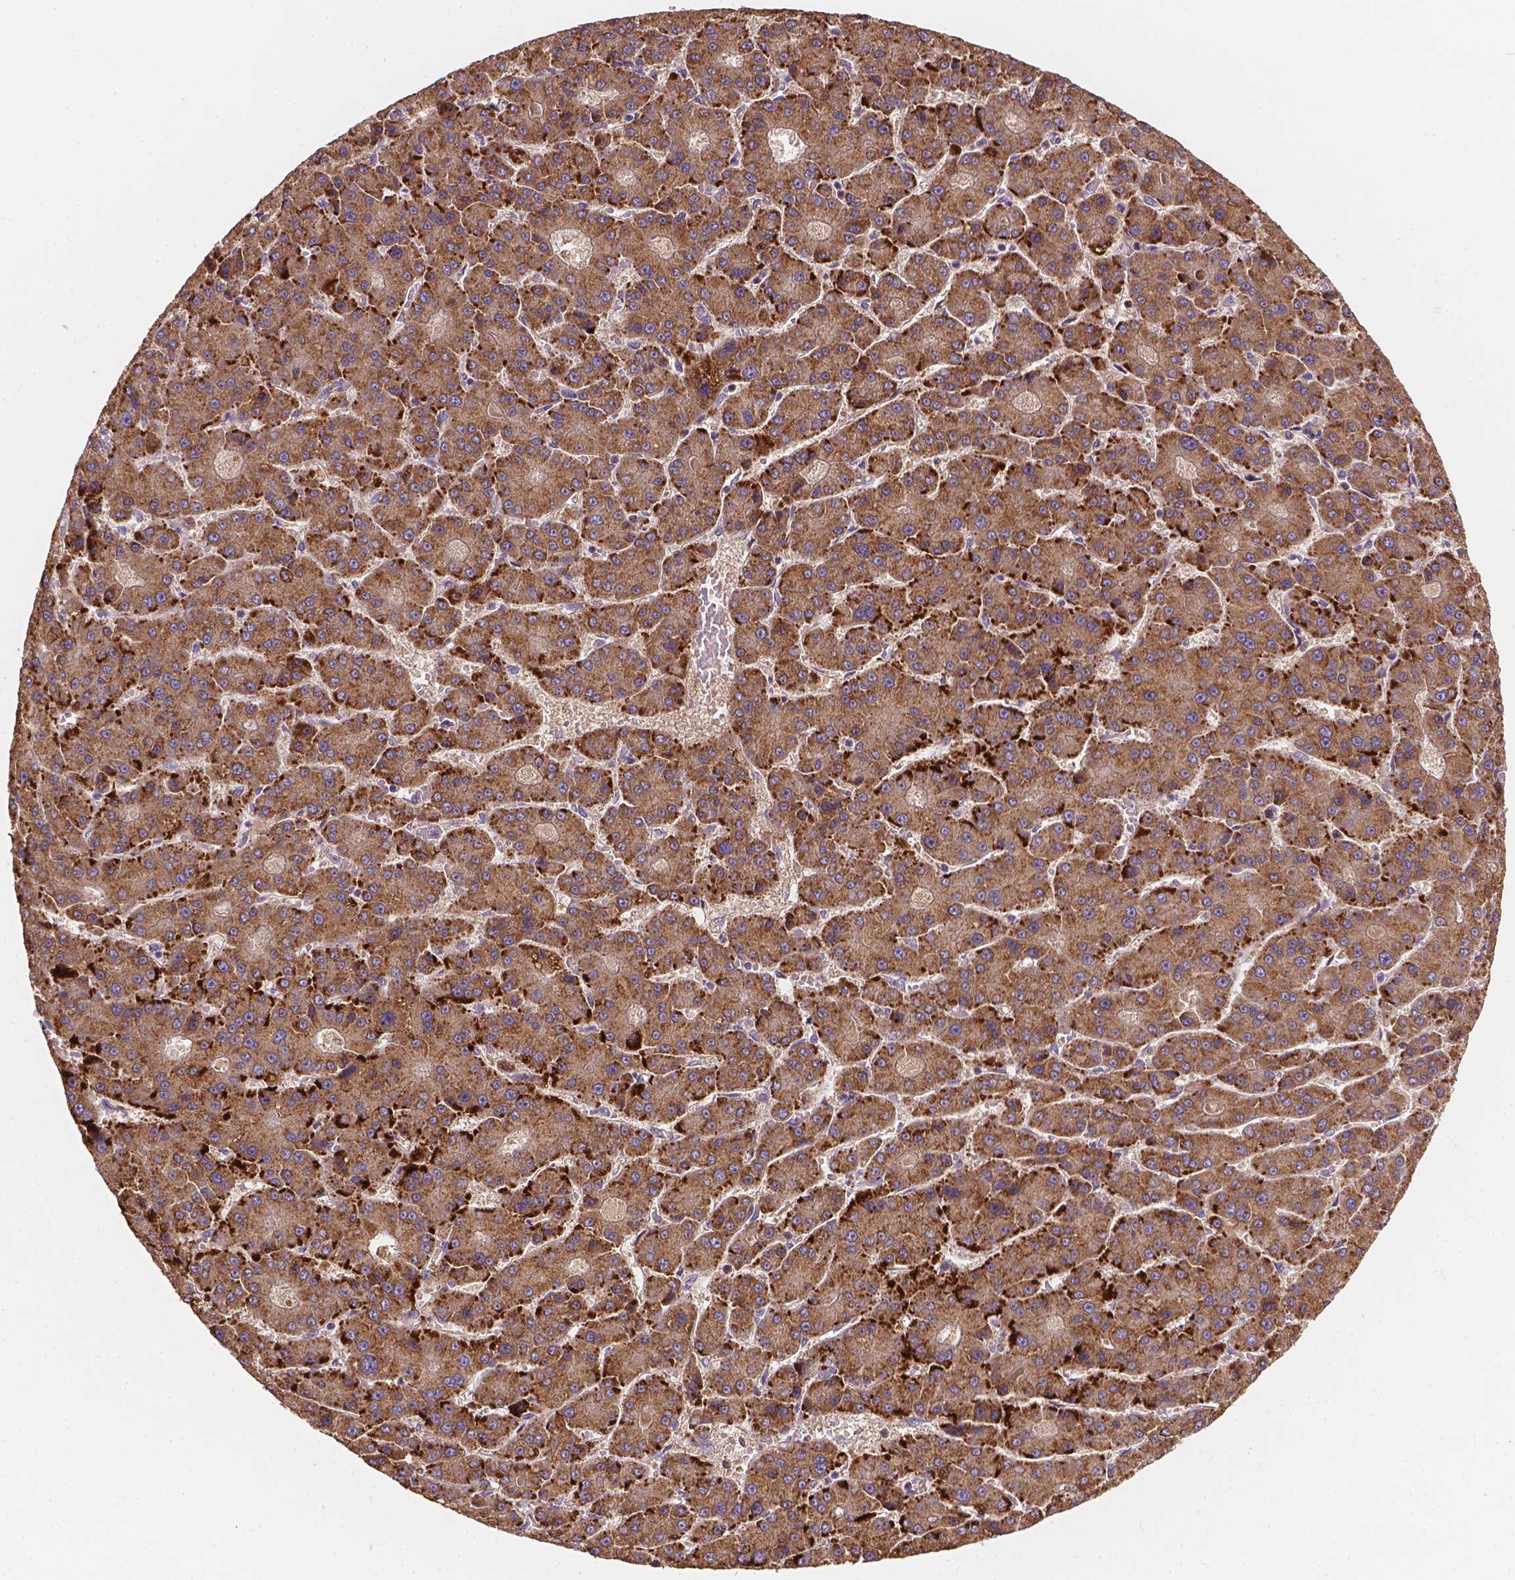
{"staining": {"intensity": "strong", "quantity": ">75%", "location": "cytoplasmic/membranous"}, "tissue": "liver cancer", "cell_type": "Tumor cells", "image_type": "cancer", "snomed": [{"axis": "morphology", "description": "Carcinoma, Hepatocellular, NOS"}, {"axis": "topography", "description": "Liver"}], "caption": "Liver hepatocellular carcinoma tissue exhibits strong cytoplasmic/membranous staining in approximately >75% of tumor cells", "gene": "CDK10", "patient": {"sex": "male", "age": 70}}